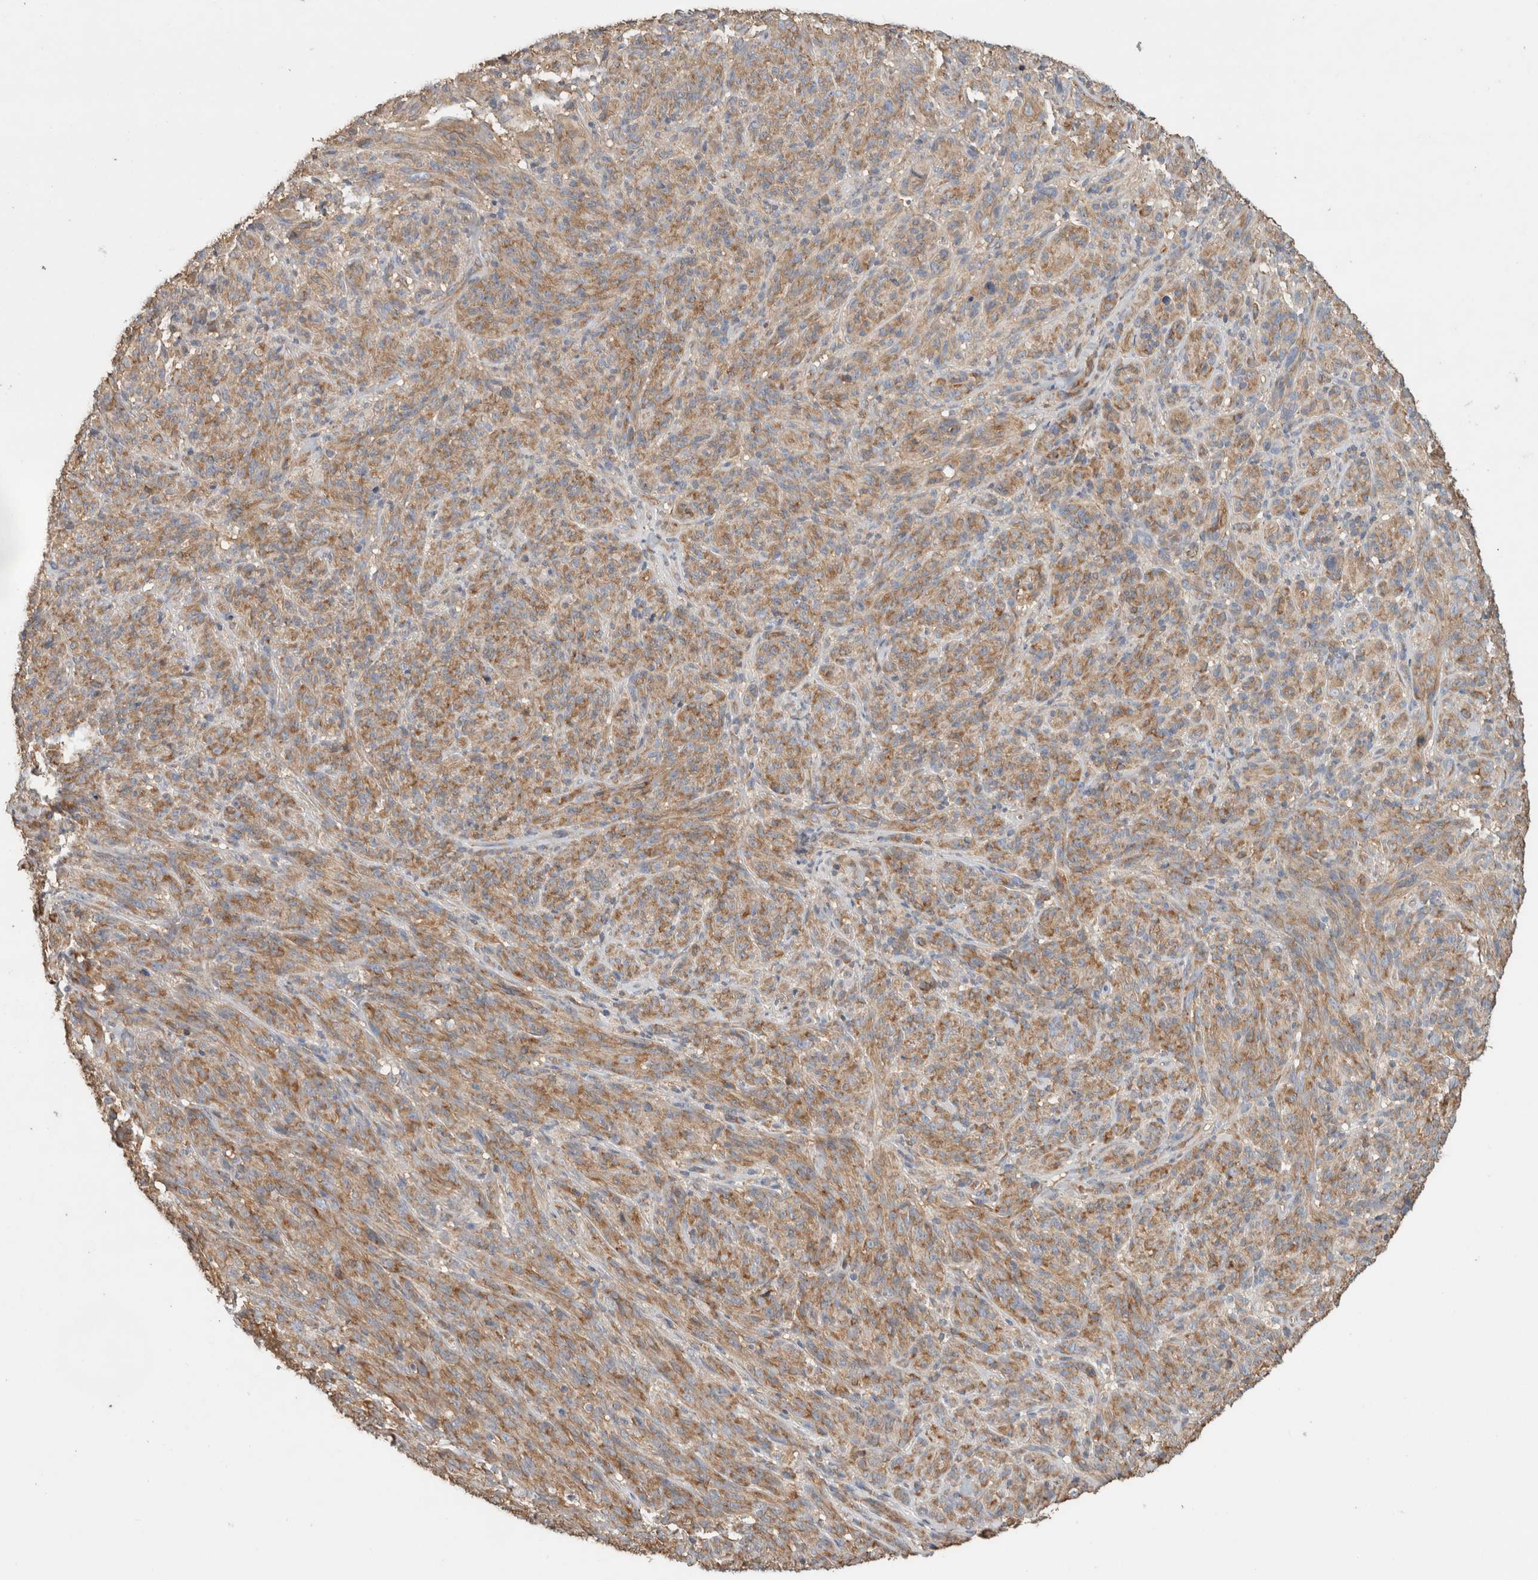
{"staining": {"intensity": "moderate", "quantity": ">75%", "location": "cytoplasmic/membranous"}, "tissue": "melanoma", "cell_type": "Tumor cells", "image_type": "cancer", "snomed": [{"axis": "morphology", "description": "Malignant melanoma, NOS"}, {"axis": "topography", "description": "Skin of head"}], "caption": "This is a histology image of immunohistochemistry staining of melanoma, which shows moderate positivity in the cytoplasmic/membranous of tumor cells.", "gene": "EIF4G3", "patient": {"sex": "male", "age": 96}}